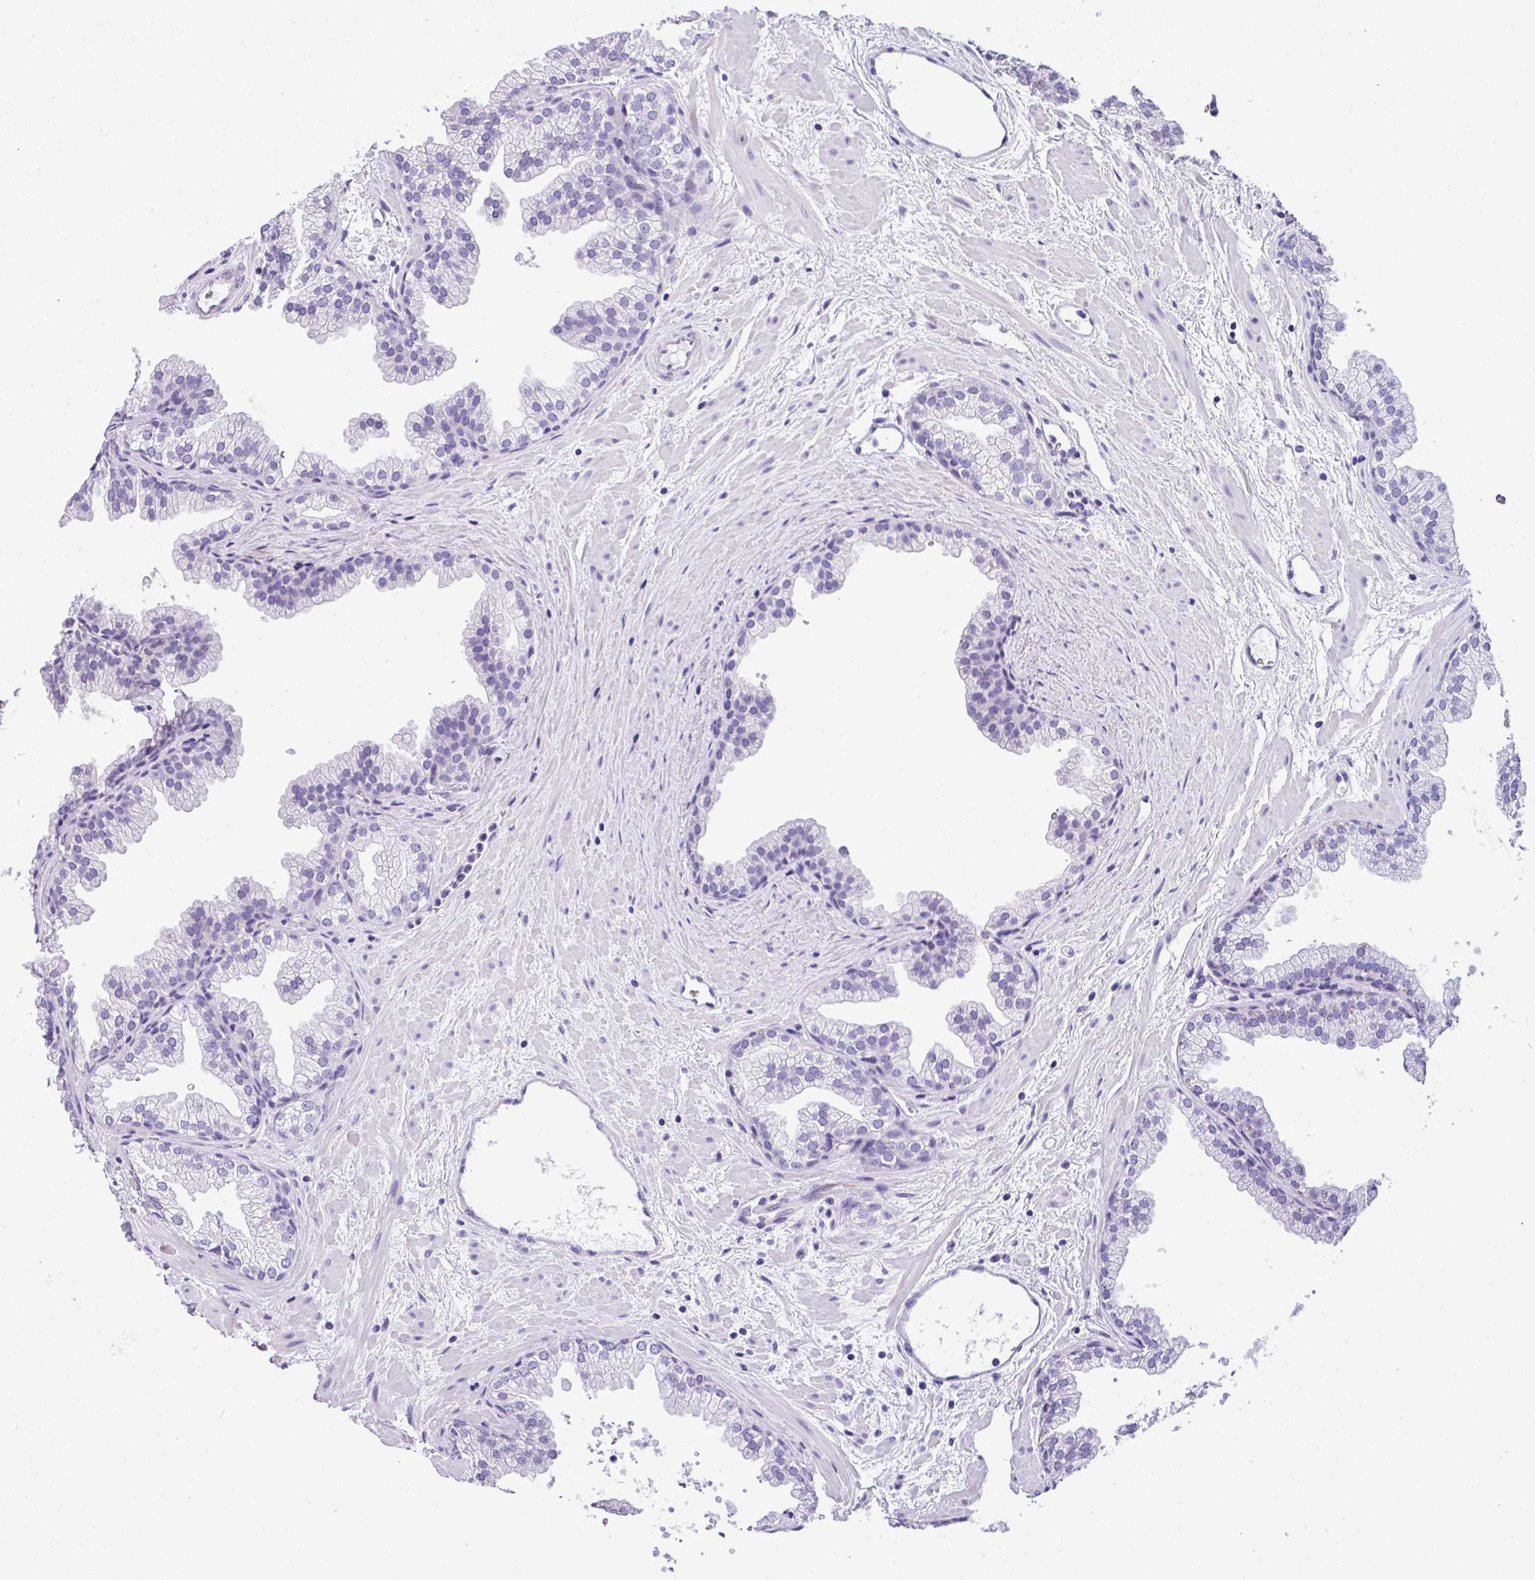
{"staining": {"intensity": "negative", "quantity": "none", "location": "none"}, "tissue": "prostate", "cell_type": "Glandular cells", "image_type": "normal", "snomed": [{"axis": "morphology", "description": "Normal tissue, NOS"}, {"axis": "topography", "description": "Prostate"}], "caption": "Glandular cells are negative for brown protein staining in unremarkable prostate. (Immunohistochemistry, brightfield microscopy, high magnification).", "gene": "MUC21", "patient": {"sex": "male", "age": 37}}